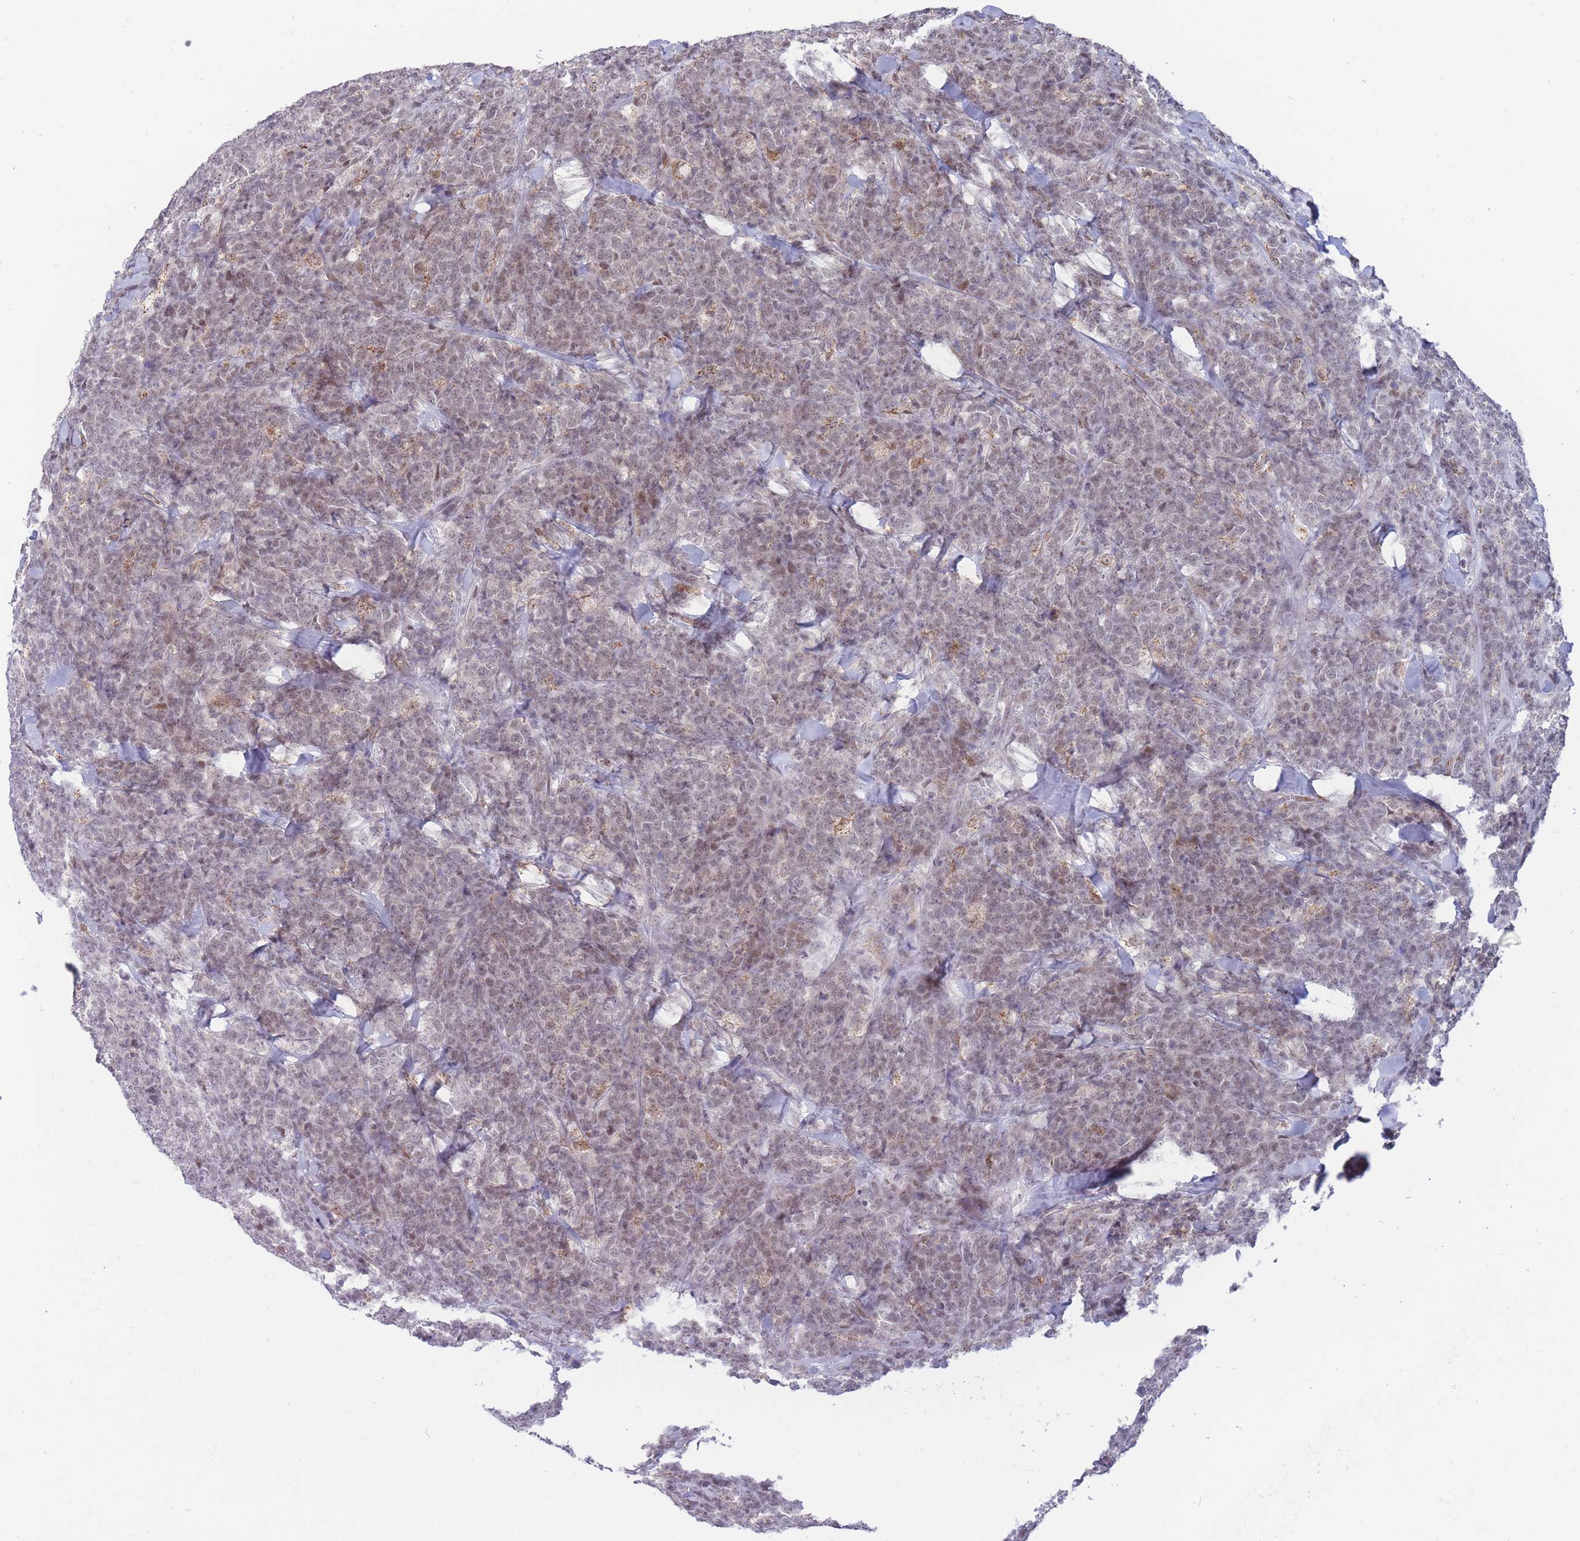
{"staining": {"intensity": "weak", "quantity": "<25%", "location": "nuclear"}, "tissue": "lymphoma", "cell_type": "Tumor cells", "image_type": "cancer", "snomed": [{"axis": "morphology", "description": "Malignant lymphoma, non-Hodgkin's type, High grade"}, {"axis": "topography", "description": "Small intestine"}], "caption": "Protein analysis of high-grade malignant lymphoma, non-Hodgkin's type shows no significant staining in tumor cells.", "gene": "TARBP2", "patient": {"sex": "male", "age": 8}}